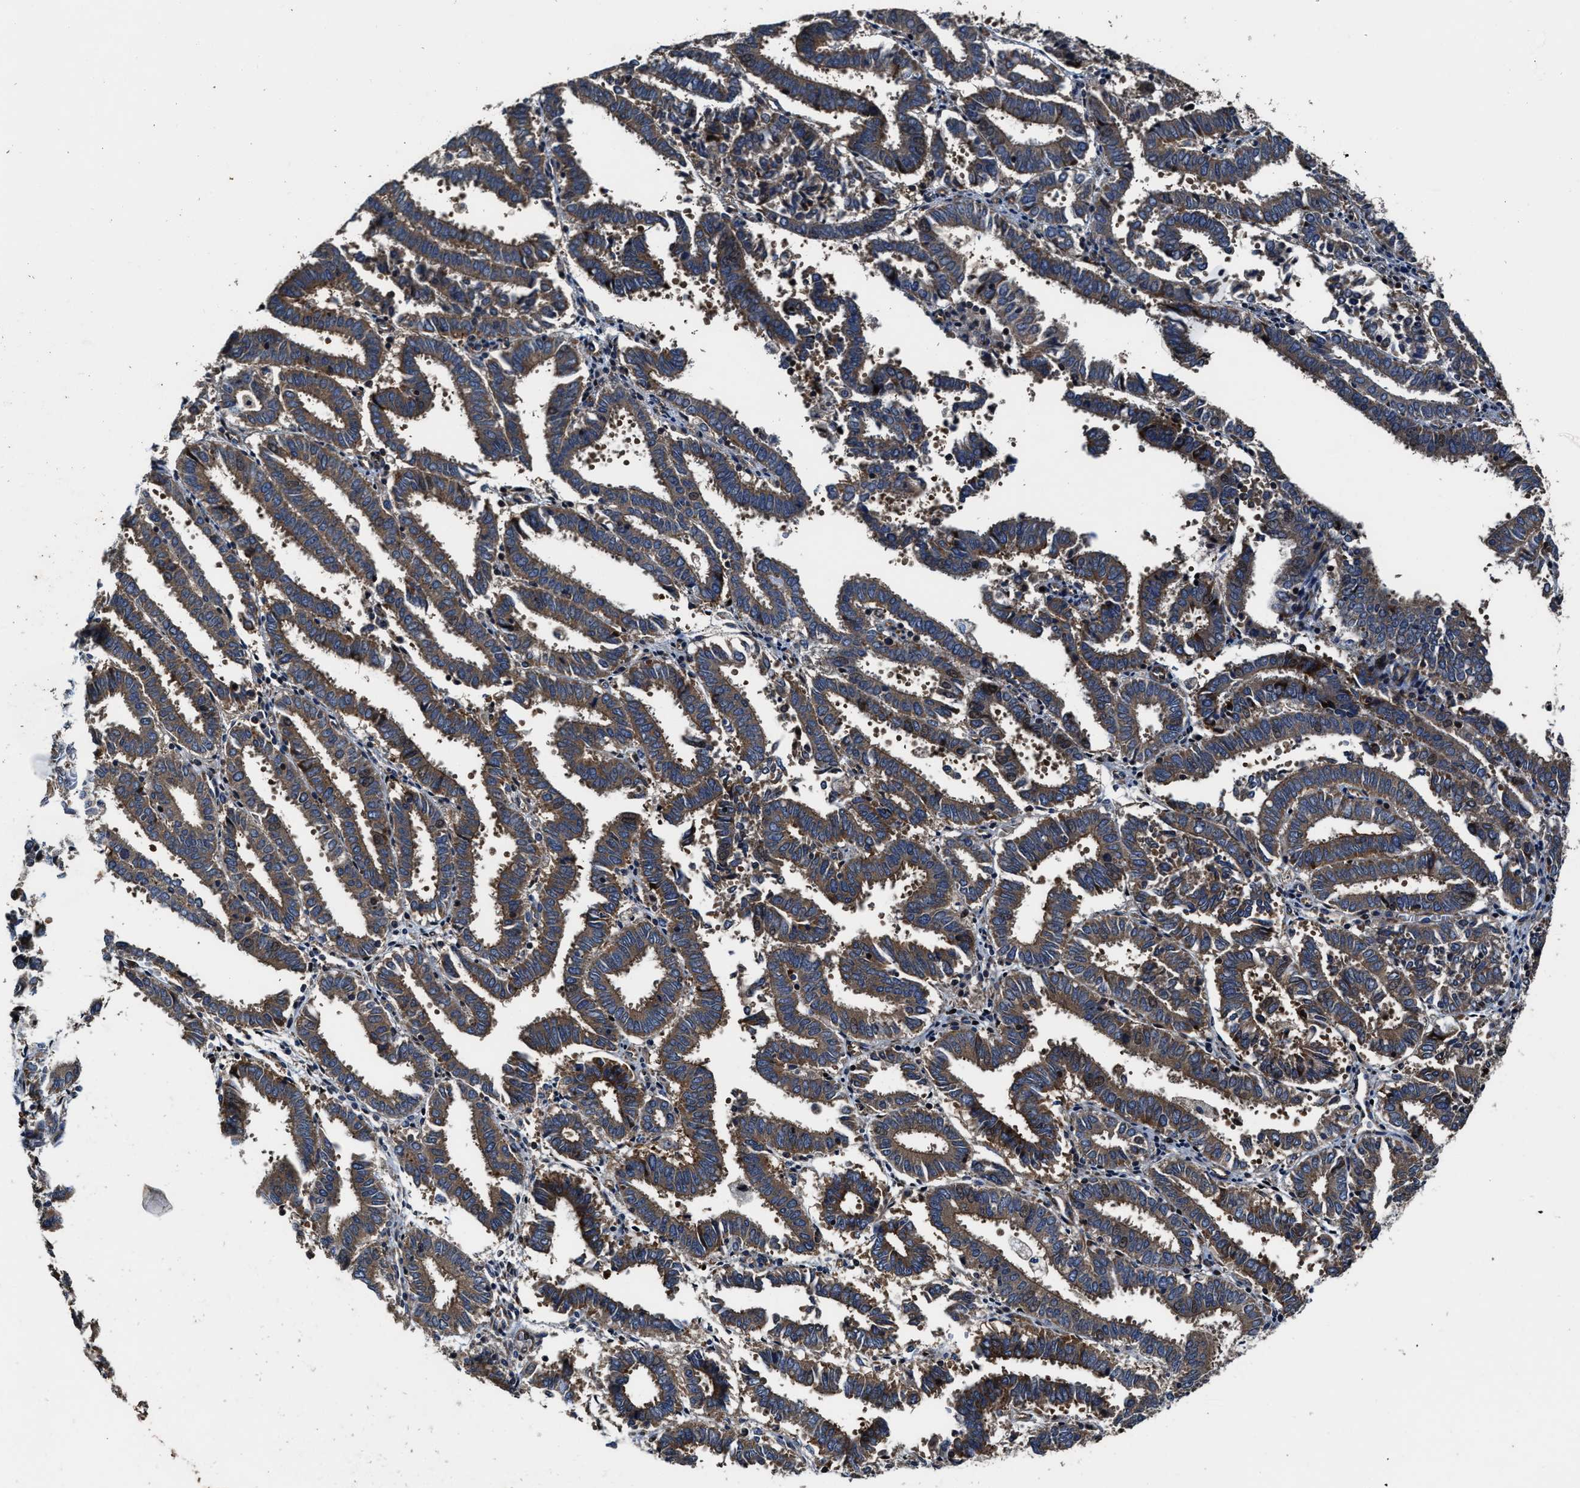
{"staining": {"intensity": "moderate", "quantity": ">75%", "location": "cytoplasmic/membranous"}, "tissue": "endometrial cancer", "cell_type": "Tumor cells", "image_type": "cancer", "snomed": [{"axis": "morphology", "description": "Adenocarcinoma, NOS"}, {"axis": "topography", "description": "Uterus"}], "caption": "Human endometrial adenocarcinoma stained with a brown dye demonstrates moderate cytoplasmic/membranous positive positivity in approximately >75% of tumor cells.", "gene": "PTAR1", "patient": {"sex": "female", "age": 83}}